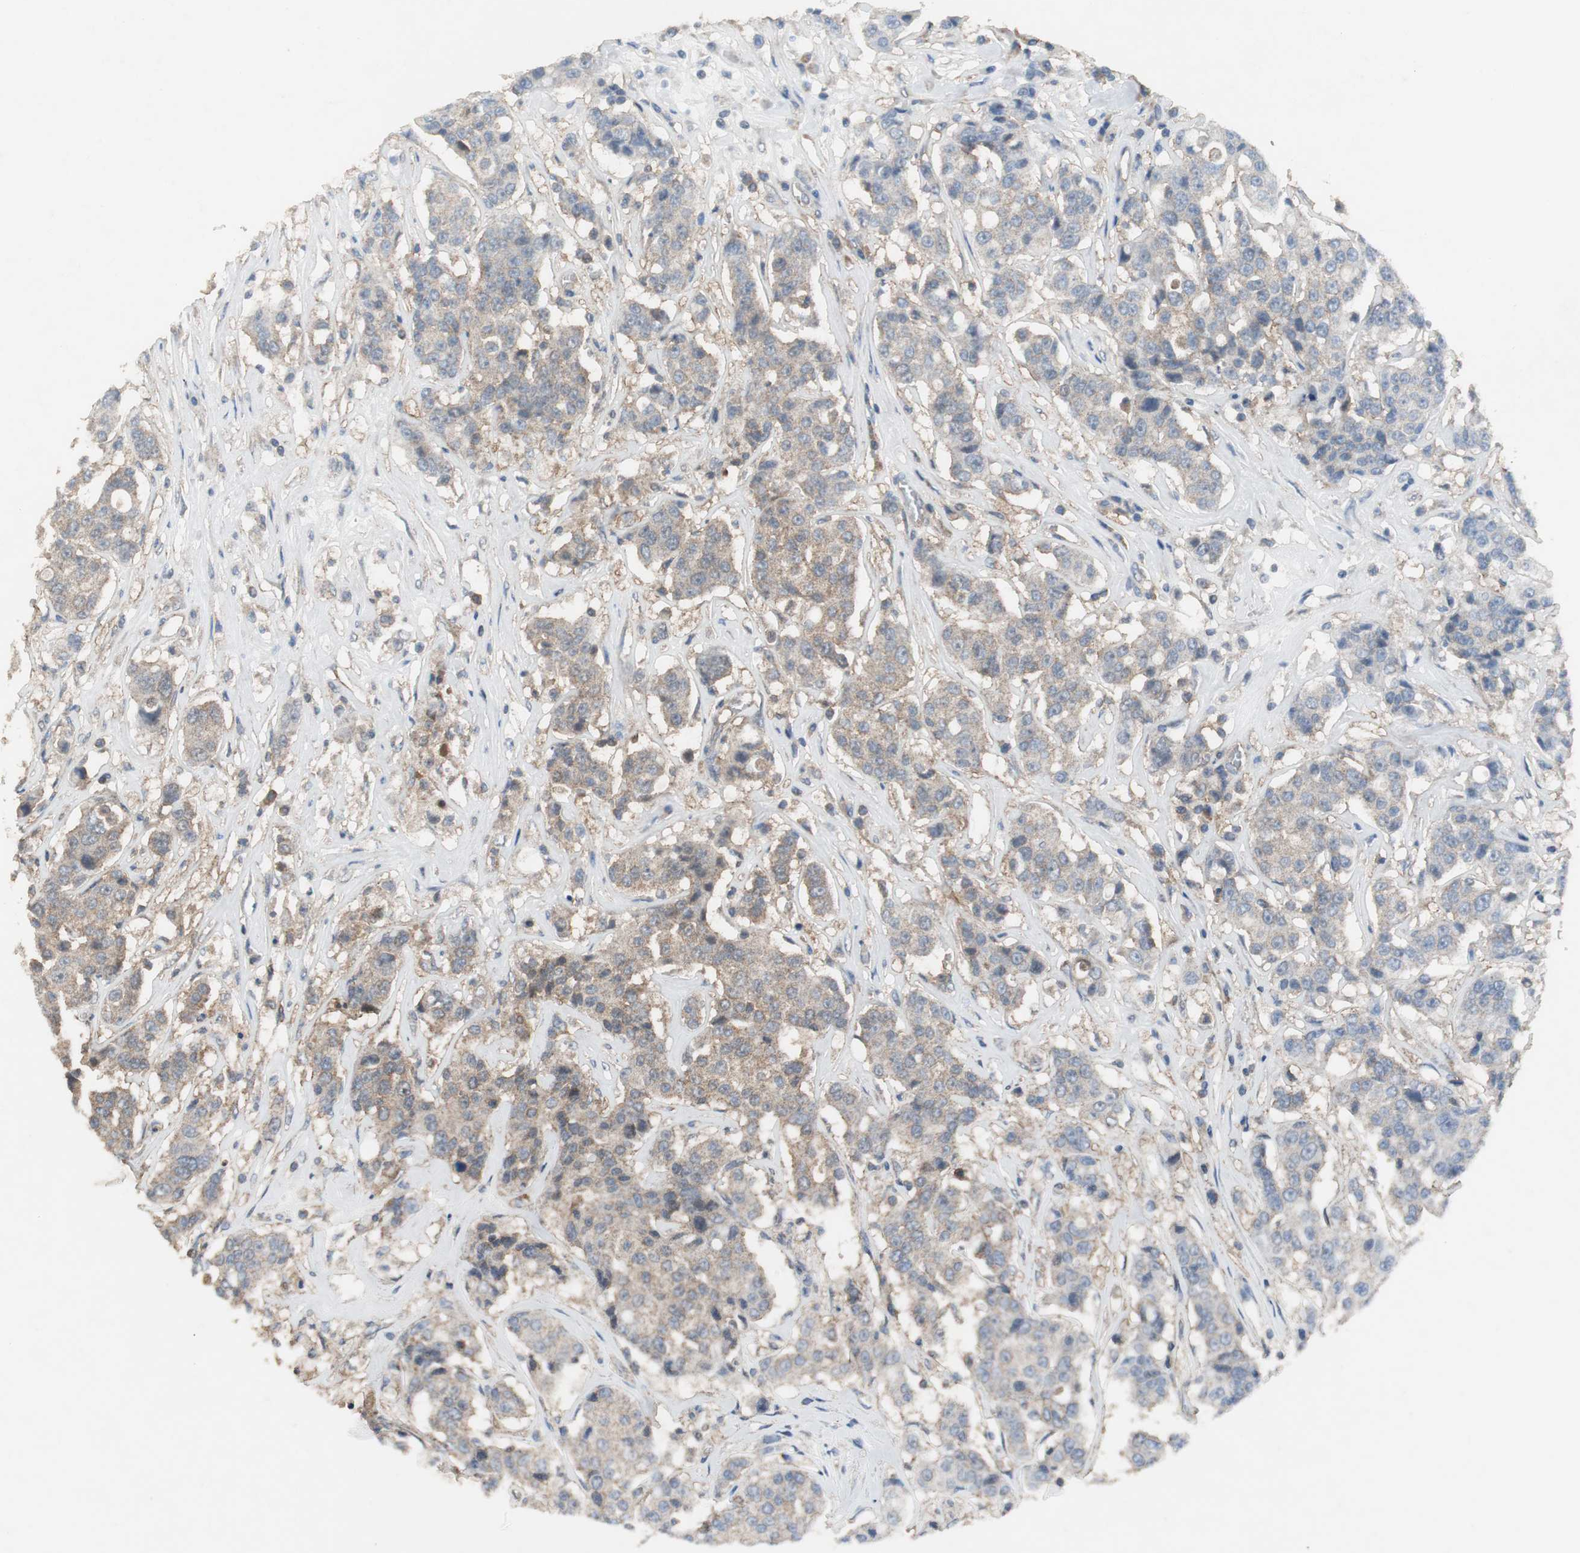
{"staining": {"intensity": "moderate", "quantity": "25%-75%", "location": "cytoplasmic/membranous"}, "tissue": "breast cancer", "cell_type": "Tumor cells", "image_type": "cancer", "snomed": [{"axis": "morphology", "description": "Duct carcinoma"}, {"axis": "topography", "description": "Breast"}], "caption": "Moderate cytoplasmic/membranous protein positivity is appreciated in approximately 25%-75% of tumor cells in breast cancer (invasive ductal carcinoma).", "gene": "VBP1", "patient": {"sex": "female", "age": 27}}